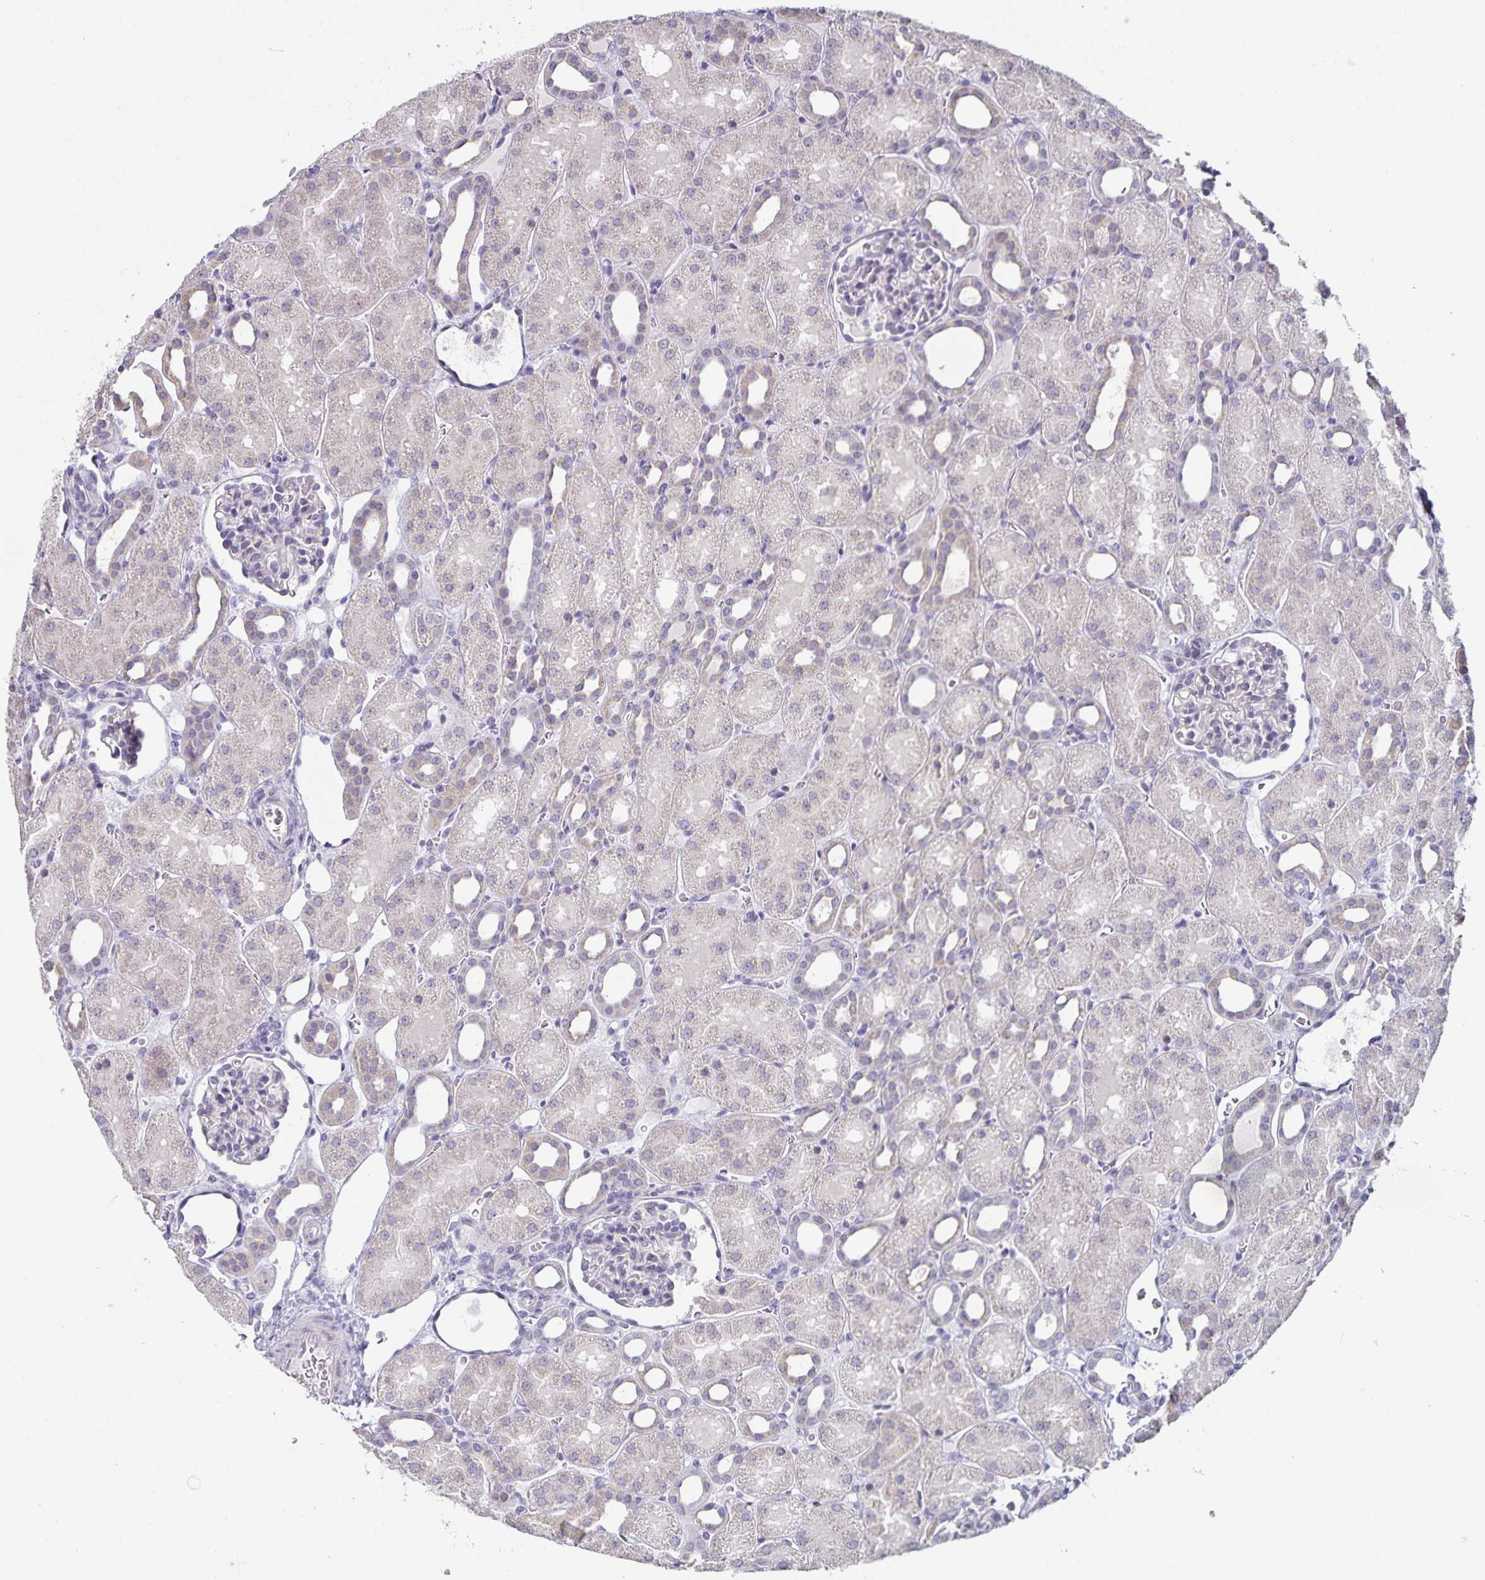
{"staining": {"intensity": "negative", "quantity": "none", "location": "none"}, "tissue": "kidney", "cell_type": "Cells in glomeruli", "image_type": "normal", "snomed": [{"axis": "morphology", "description": "Normal tissue, NOS"}, {"axis": "topography", "description": "Kidney"}], "caption": "Micrograph shows no protein positivity in cells in glomeruli of normal kidney. (Immunohistochemistry, brightfield microscopy, high magnification).", "gene": "DNAH9", "patient": {"sex": "male", "age": 2}}